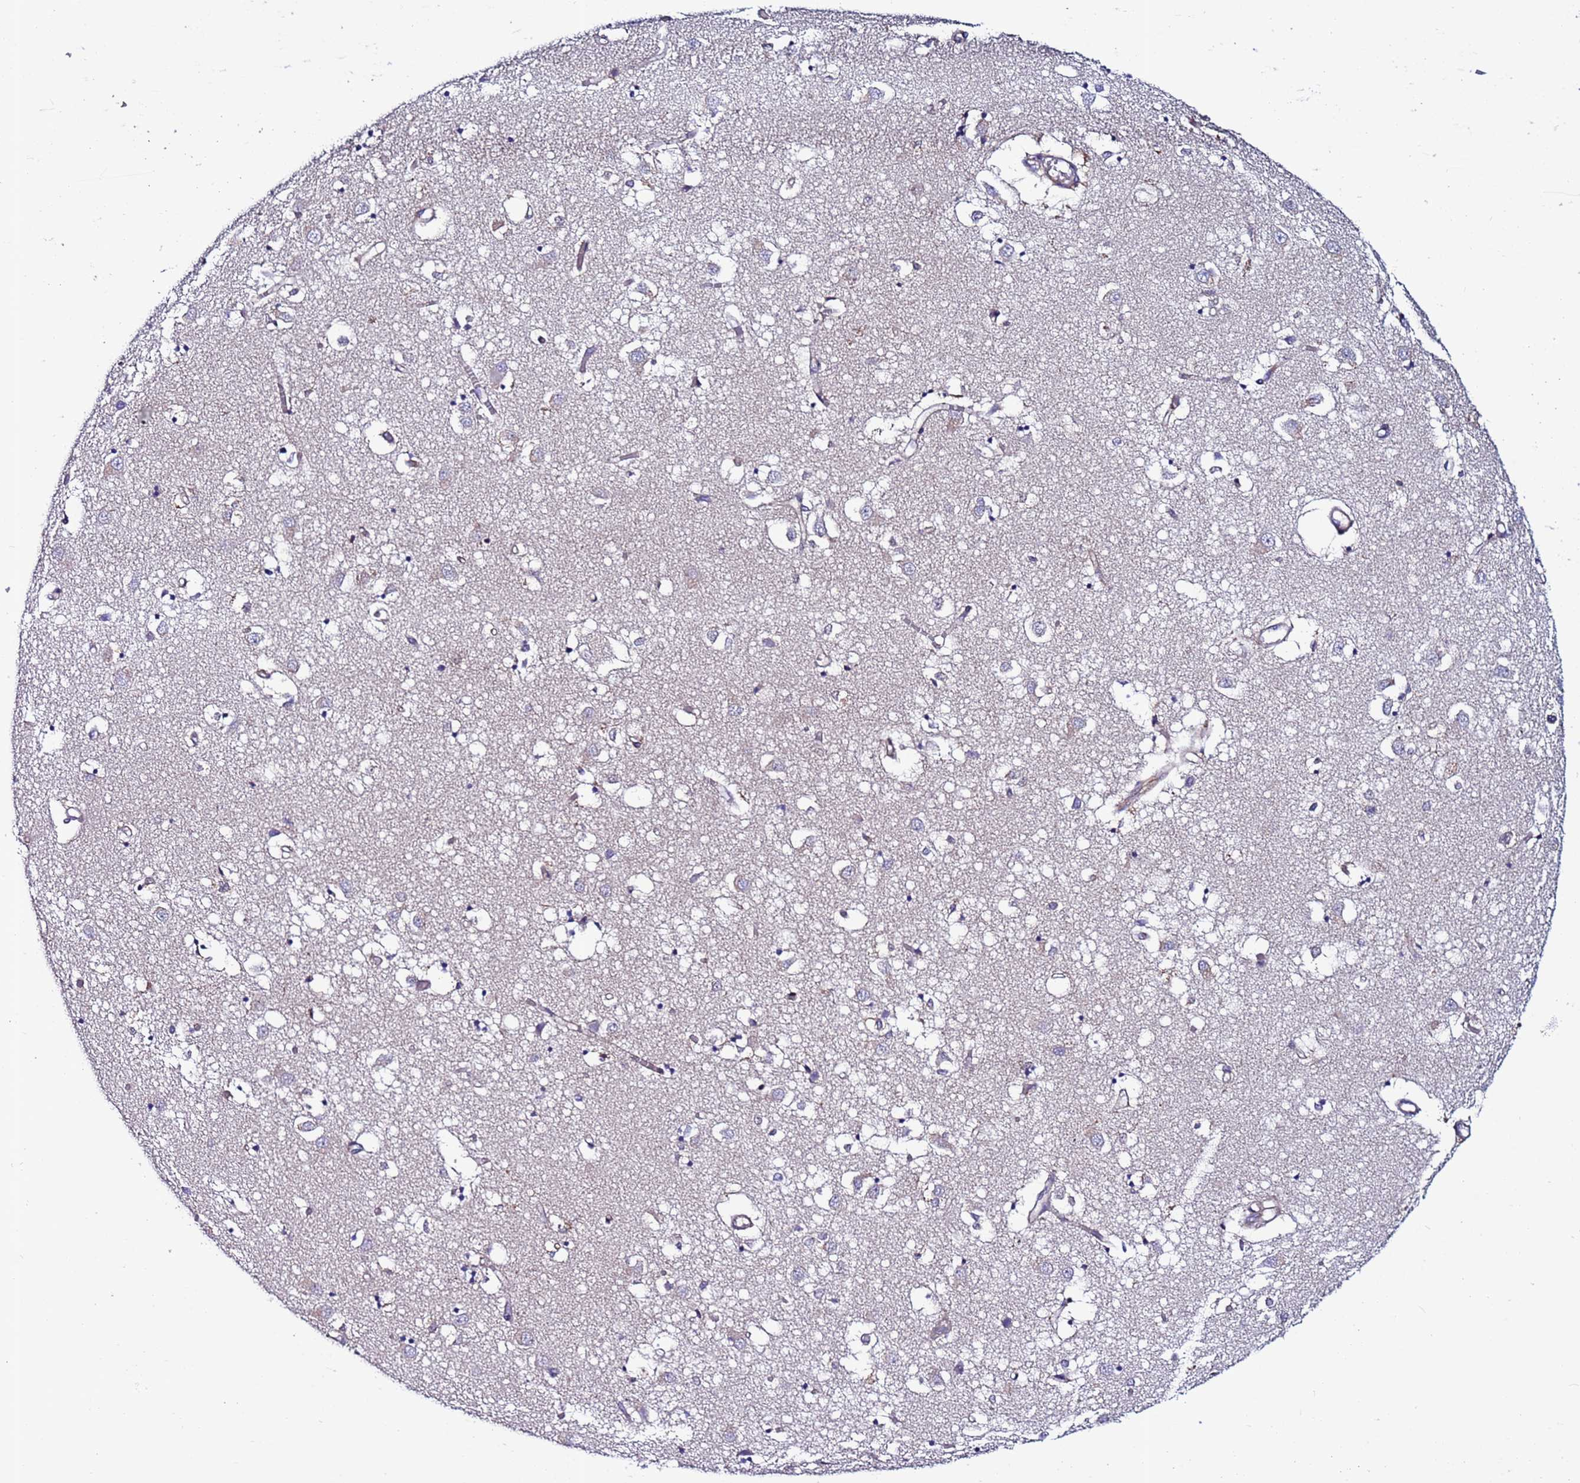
{"staining": {"intensity": "negative", "quantity": "none", "location": "none"}, "tissue": "caudate", "cell_type": "Glial cells", "image_type": "normal", "snomed": [{"axis": "morphology", "description": "Normal tissue, NOS"}, {"axis": "topography", "description": "Lateral ventricle wall"}], "caption": "A high-resolution histopathology image shows immunohistochemistry (IHC) staining of unremarkable caudate, which exhibits no significant staining in glial cells. Nuclei are stained in blue.", "gene": "C8G", "patient": {"sex": "male", "age": 70}}